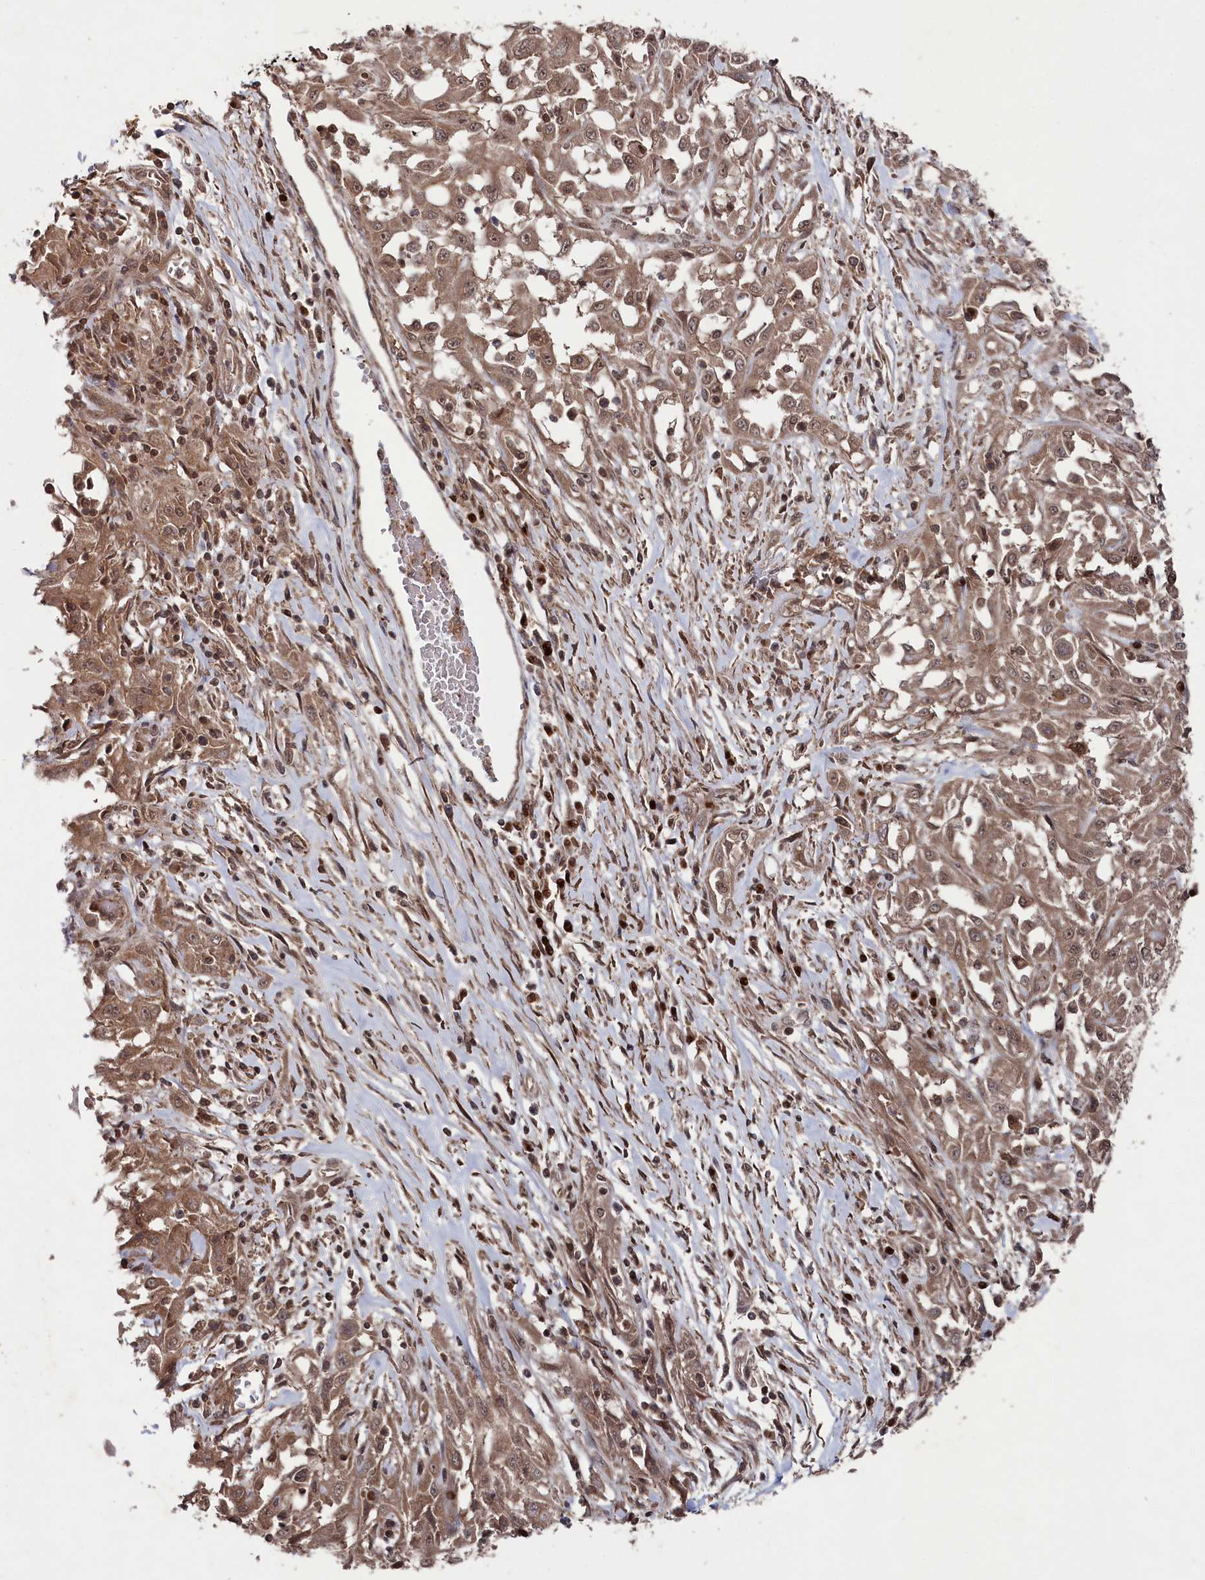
{"staining": {"intensity": "moderate", "quantity": ">75%", "location": "cytoplasmic/membranous,nuclear"}, "tissue": "skin cancer", "cell_type": "Tumor cells", "image_type": "cancer", "snomed": [{"axis": "morphology", "description": "Squamous cell carcinoma, NOS"}, {"axis": "morphology", "description": "Squamous cell carcinoma, metastatic, NOS"}, {"axis": "topography", "description": "Skin"}, {"axis": "topography", "description": "Lymph node"}], "caption": "About >75% of tumor cells in human skin cancer (metastatic squamous cell carcinoma) display moderate cytoplasmic/membranous and nuclear protein staining as visualized by brown immunohistochemical staining.", "gene": "BORCS7", "patient": {"sex": "male", "age": 75}}